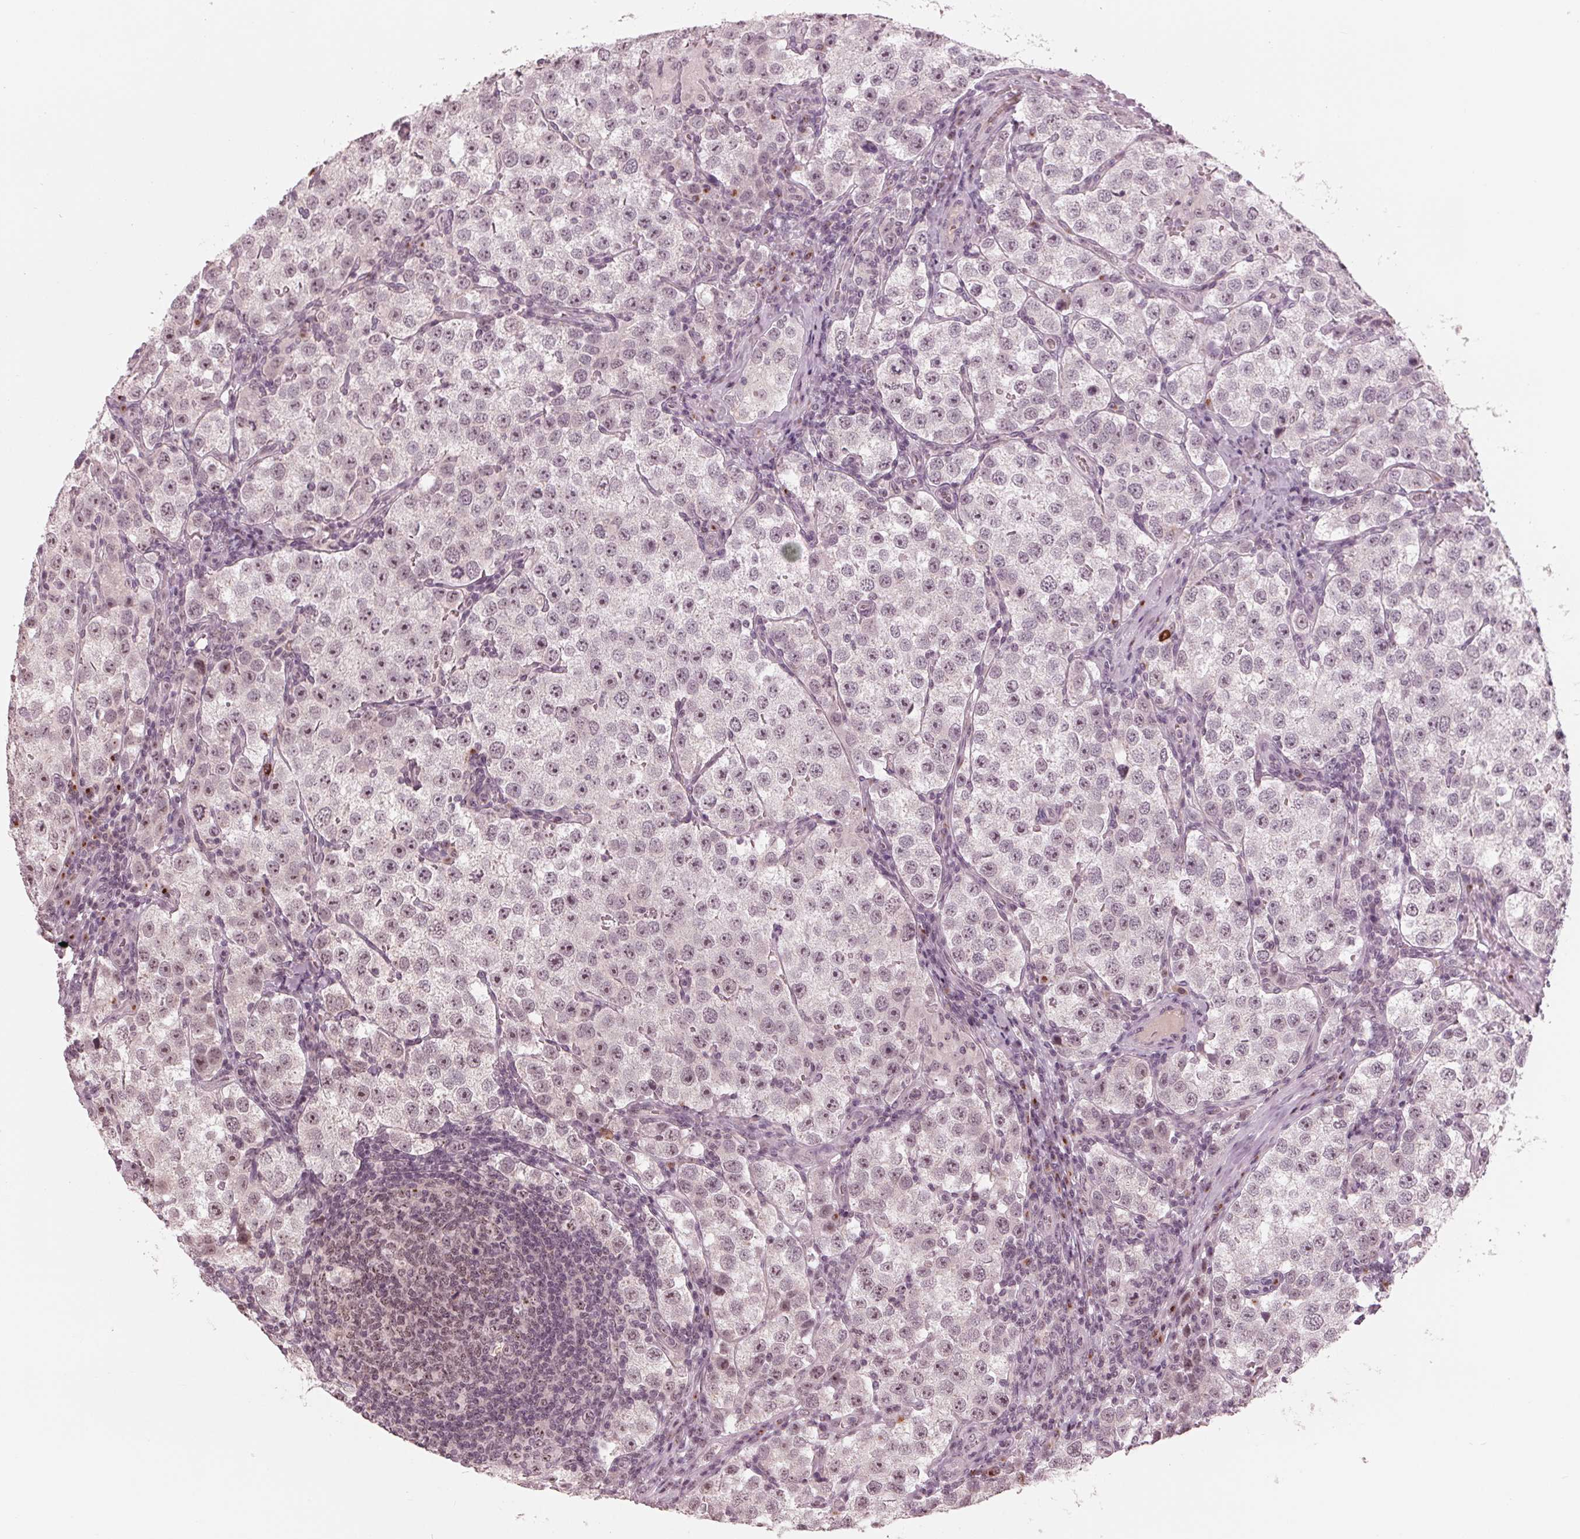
{"staining": {"intensity": "moderate", "quantity": "25%-75%", "location": "nuclear"}, "tissue": "testis cancer", "cell_type": "Tumor cells", "image_type": "cancer", "snomed": [{"axis": "morphology", "description": "Seminoma, NOS"}, {"axis": "topography", "description": "Testis"}], "caption": "The histopathology image reveals staining of seminoma (testis), revealing moderate nuclear protein positivity (brown color) within tumor cells. The staining is performed using DAB (3,3'-diaminobenzidine) brown chromogen to label protein expression. The nuclei are counter-stained blue using hematoxylin.", "gene": "SLX4", "patient": {"sex": "male", "age": 37}}